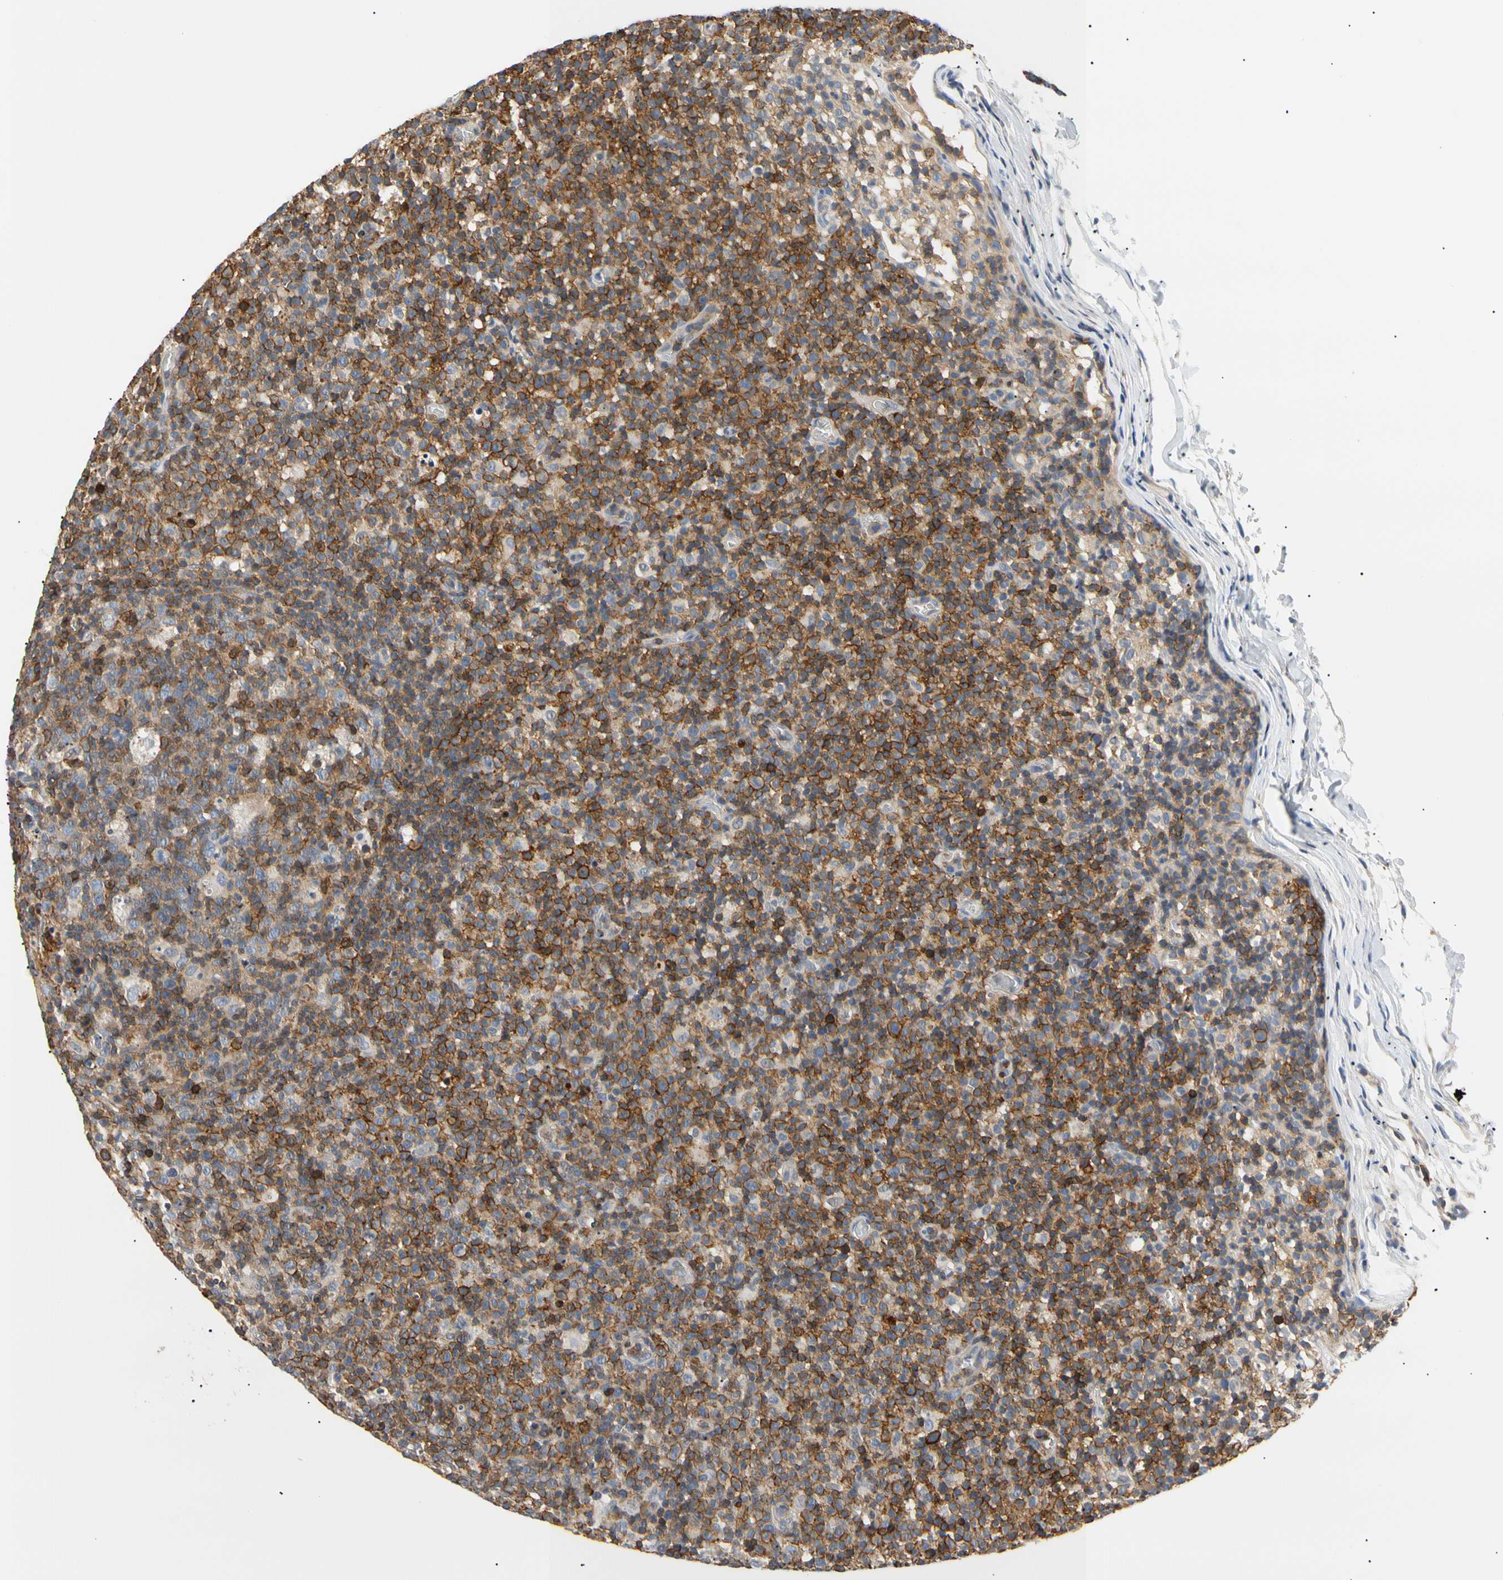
{"staining": {"intensity": "moderate", "quantity": "<25%", "location": "cytoplasmic/membranous"}, "tissue": "lymph node", "cell_type": "Germinal center cells", "image_type": "normal", "snomed": [{"axis": "morphology", "description": "Normal tissue, NOS"}, {"axis": "morphology", "description": "Inflammation, NOS"}, {"axis": "topography", "description": "Lymph node"}], "caption": "DAB (3,3'-diaminobenzidine) immunohistochemical staining of normal human lymph node demonstrates moderate cytoplasmic/membranous protein expression in approximately <25% of germinal center cells. Using DAB (brown) and hematoxylin (blue) stains, captured at high magnification using brightfield microscopy.", "gene": "TNFRSF18", "patient": {"sex": "male", "age": 55}}